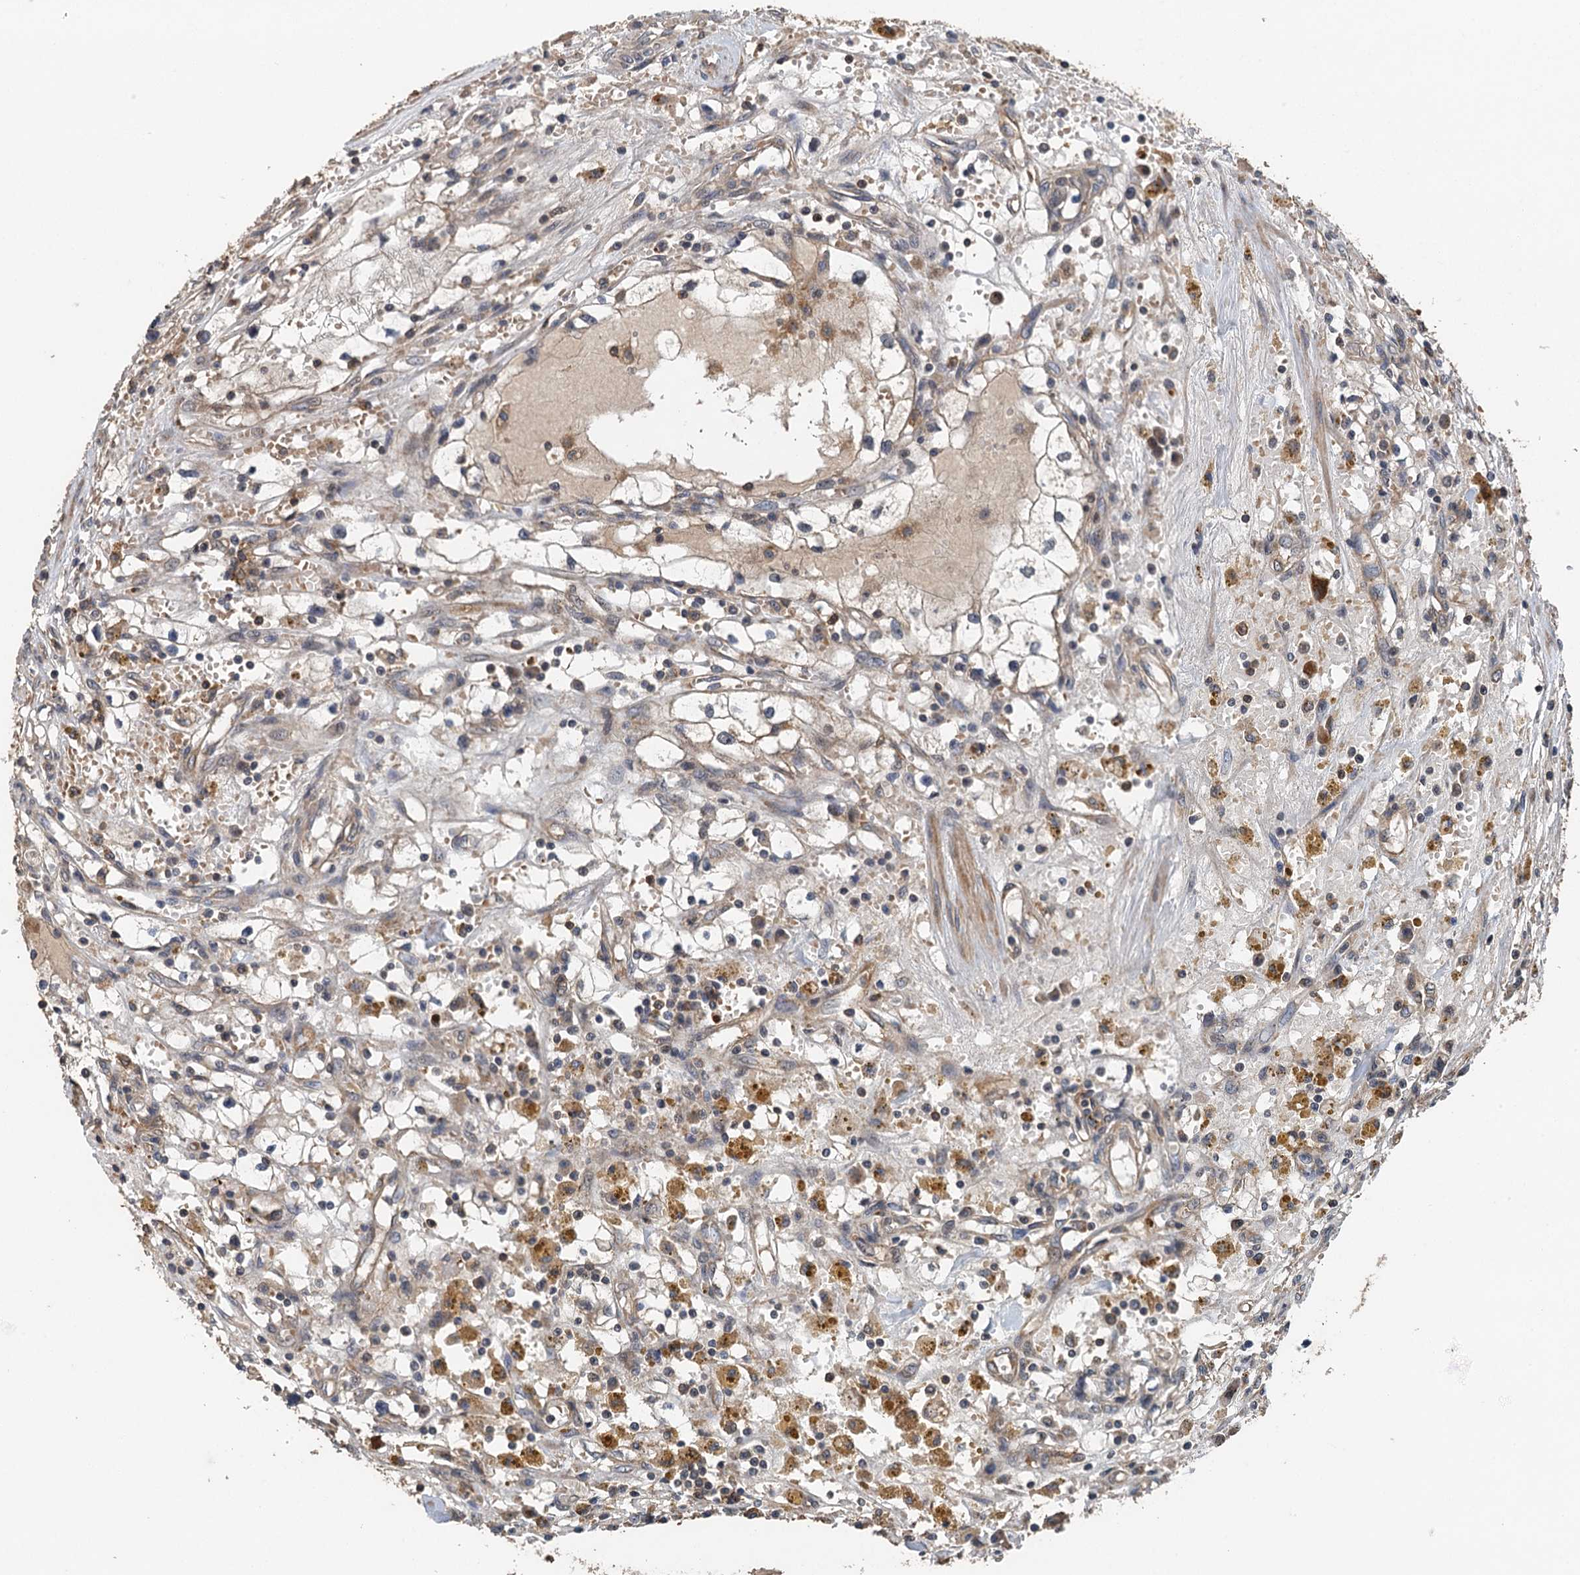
{"staining": {"intensity": "negative", "quantity": "none", "location": "none"}, "tissue": "renal cancer", "cell_type": "Tumor cells", "image_type": "cancer", "snomed": [{"axis": "morphology", "description": "Adenocarcinoma, NOS"}, {"axis": "topography", "description": "Kidney"}], "caption": "A high-resolution photomicrograph shows immunohistochemistry staining of renal adenocarcinoma, which reveals no significant expression in tumor cells.", "gene": "BORCS5", "patient": {"sex": "male", "age": 56}}